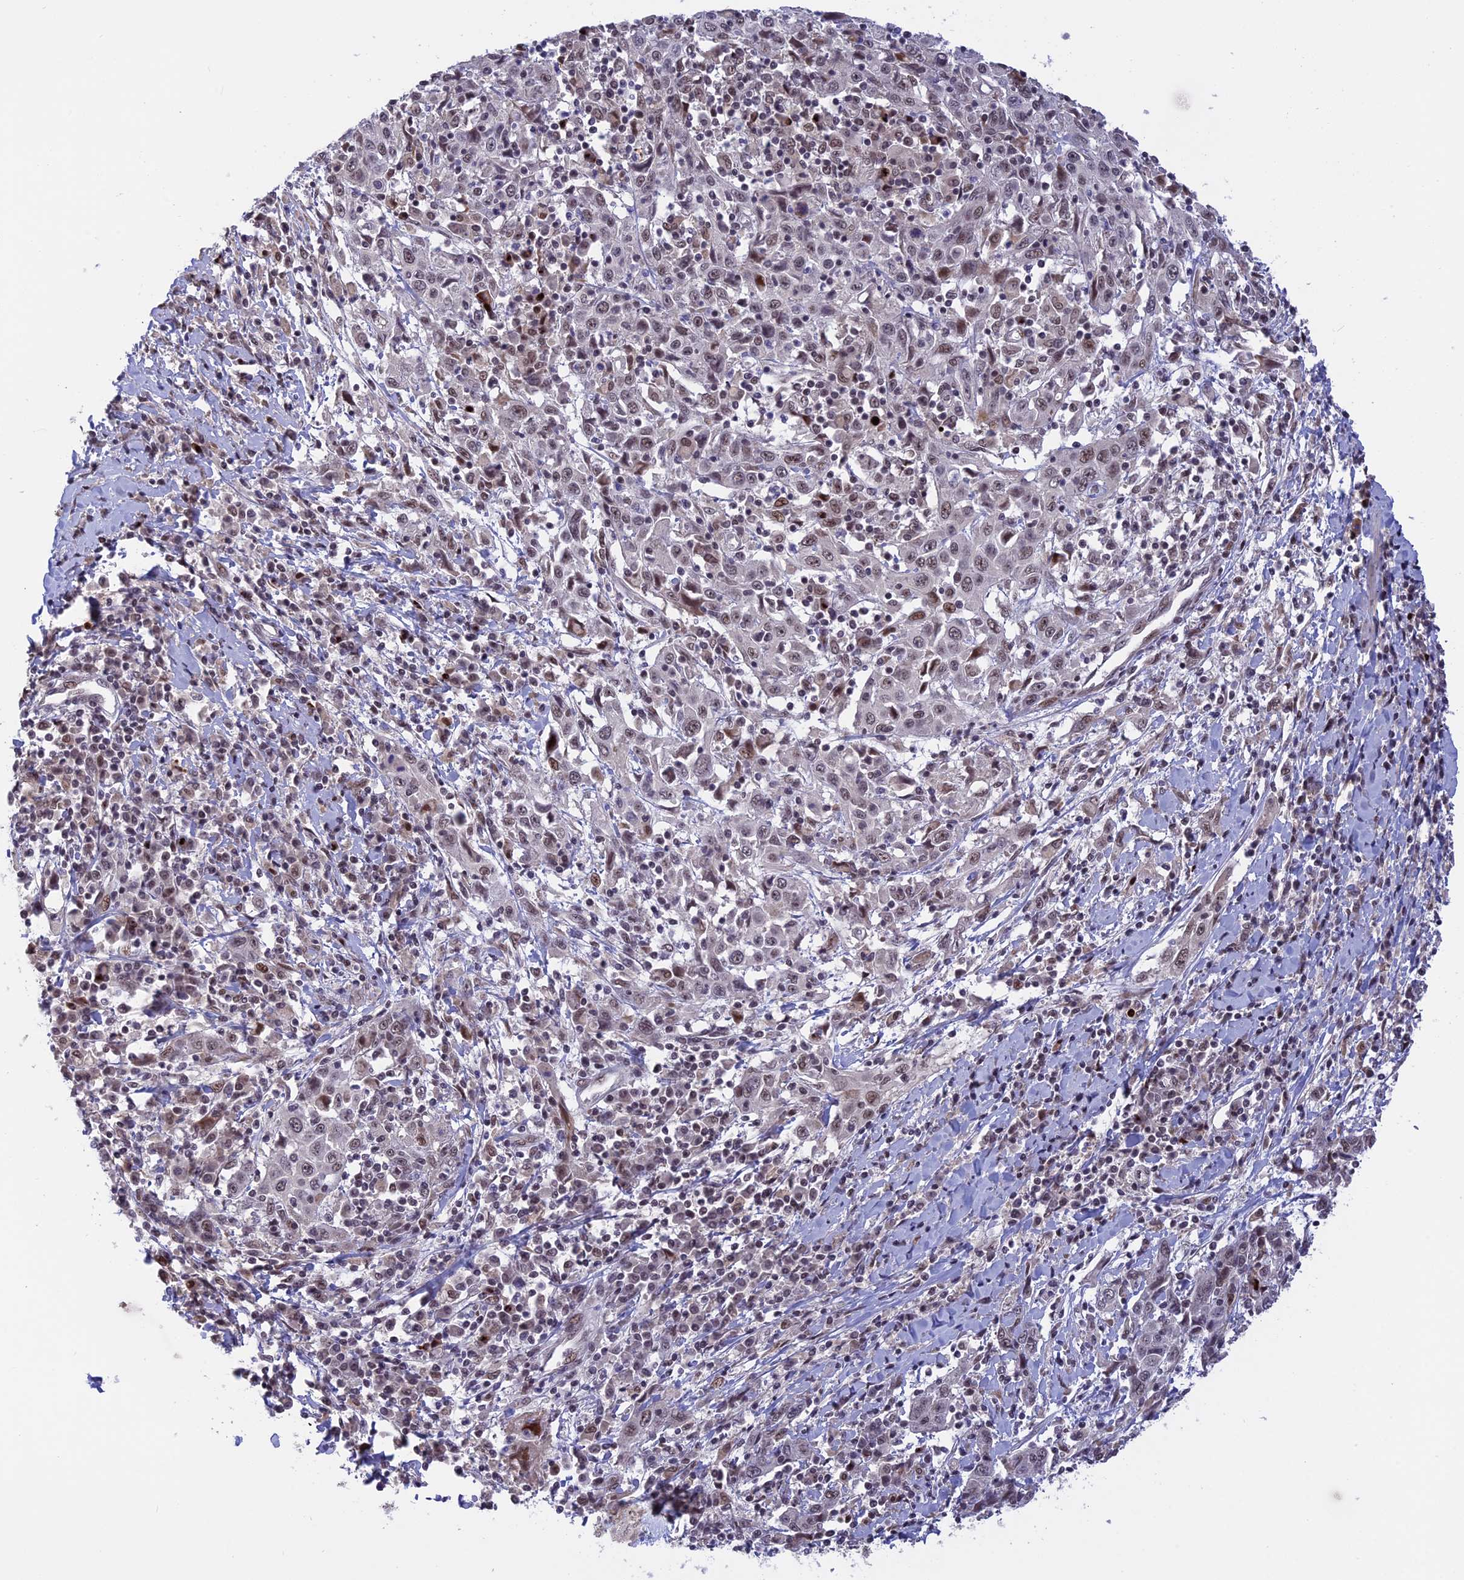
{"staining": {"intensity": "weak", "quantity": ">75%", "location": "nuclear"}, "tissue": "cervical cancer", "cell_type": "Tumor cells", "image_type": "cancer", "snomed": [{"axis": "morphology", "description": "Squamous cell carcinoma, NOS"}, {"axis": "topography", "description": "Cervix"}], "caption": "A micrograph of cervical cancer (squamous cell carcinoma) stained for a protein demonstrates weak nuclear brown staining in tumor cells.", "gene": "POLR2C", "patient": {"sex": "female", "age": 46}}